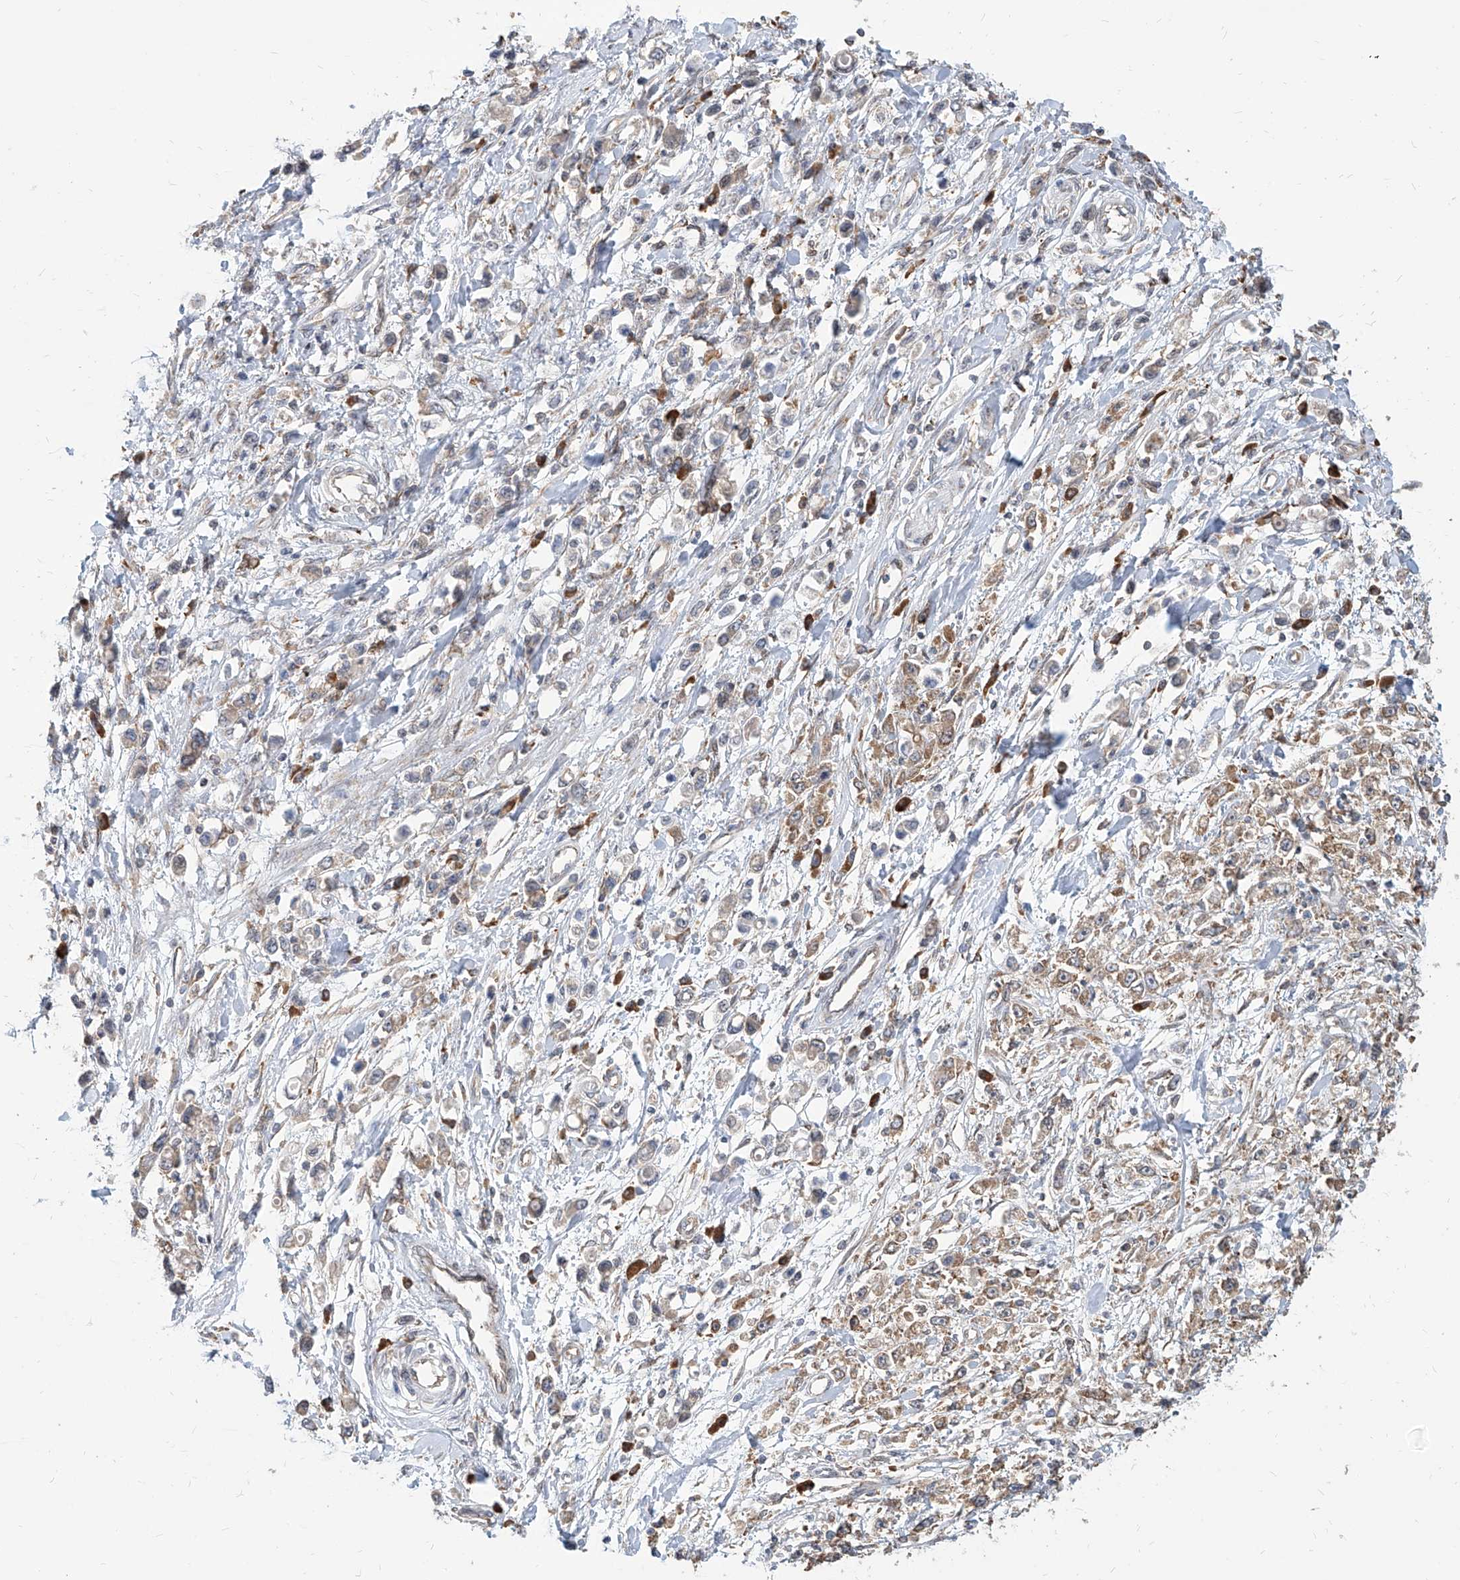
{"staining": {"intensity": "weak", "quantity": "25%-75%", "location": "cytoplasmic/membranous"}, "tissue": "stomach cancer", "cell_type": "Tumor cells", "image_type": "cancer", "snomed": [{"axis": "morphology", "description": "Adenocarcinoma, NOS"}, {"axis": "topography", "description": "Stomach"}], "caption": "A low amount of weak cytoplasmic/membranous positivity is identified in about 25%-75% of tumor cells in stomach cancer tissue.", "gene": "FAM83B", "patient": {"sex": "female", "age": 59}}